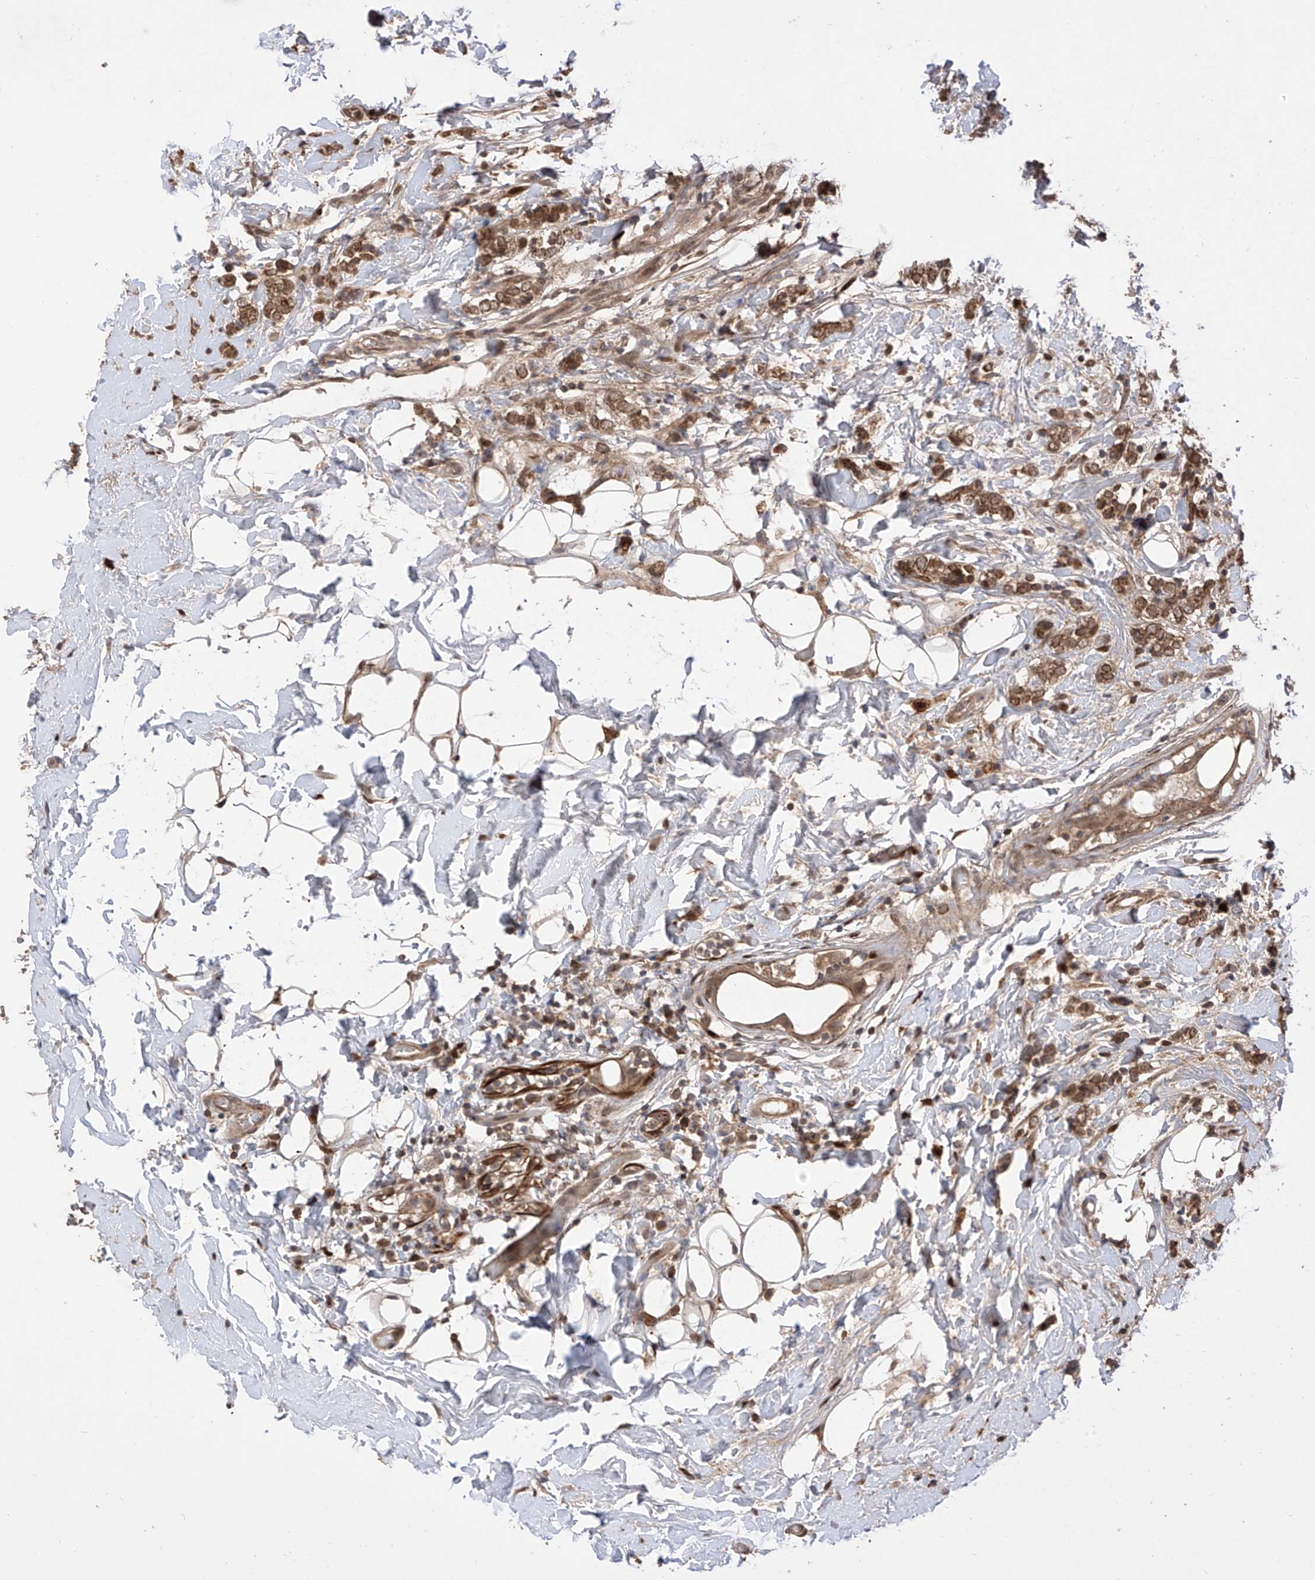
{"staining": {"intensity": "moderate", "quantity": ">75%", "location": "cytoplasmic/membranous"}, "tissue": "breast cancer", "cell_type": "Tumor cells", "image_type": "cancer", "snomed": [{"axis": "morphology", "description": "Normal tissue, NOS"}, {"axis": "morphology", "description": "Lobular carcinoma"}, {"axis": "topography", "description": "Breast"}], "caption": "An image of breast lobular carcinoma stained for a protein demonstrates moderate cytoplasmic/membranous brown staining in tumor cells.", "gene": "LATS1", "patient": {"sex": "female", "age": 47}}